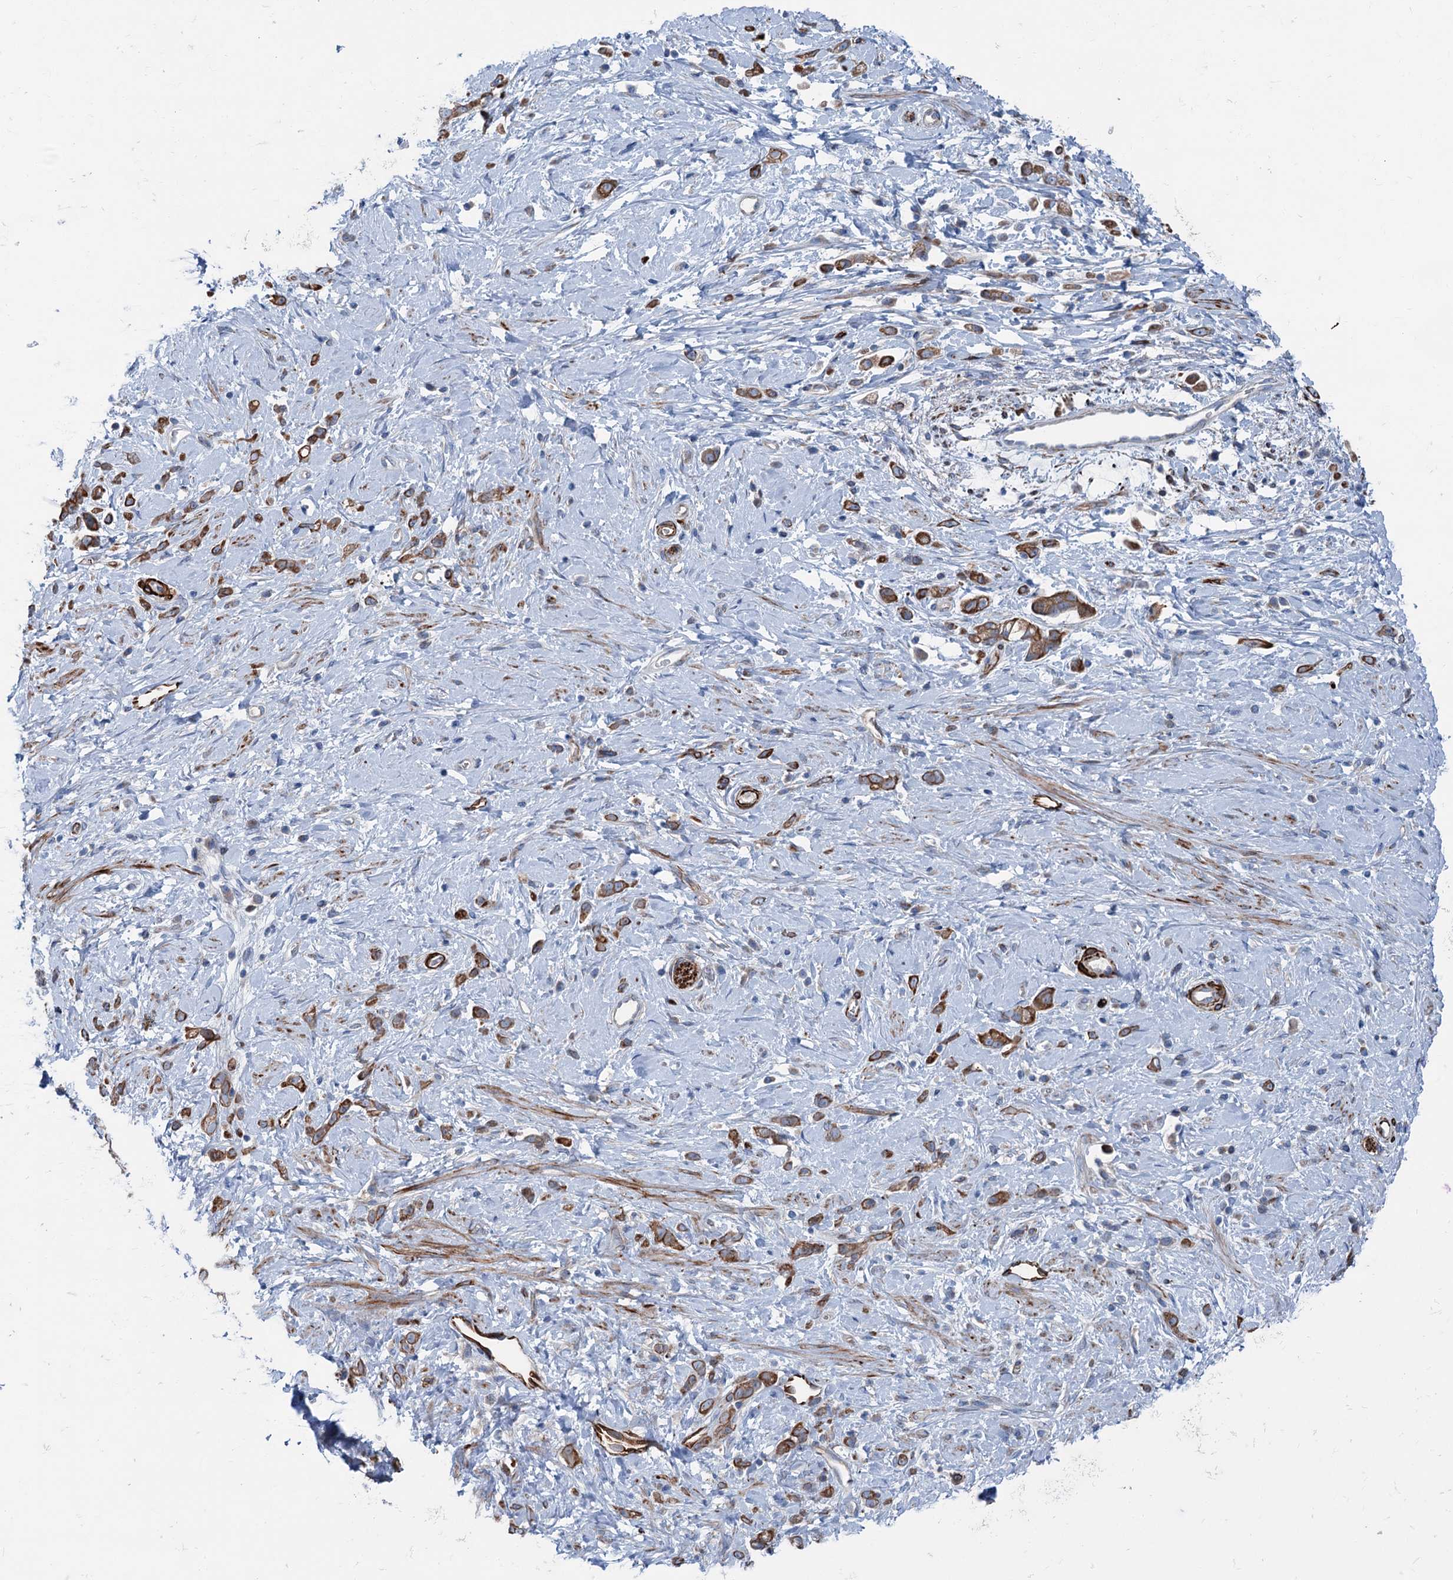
{"staining": {"intensity": "moderate", "quantity": ">75%", "location": "cytoplasmic/membranous"}, "tissue": "stomach cancer", "cell_type": "Tumor cells", "image_type": "cancer", "snomed": [{"axis": "morphology", "description": "Adenocarcinoma, NOS"}, {"axis": "topography", "description": "Stomach"}], "caption": "Protein analysis of stomach adenocarcinoma tissue demonstrates moderate cytoplasmic/membranous positivity in approximately >75% of tumor cells.", "gene": "CALCOCO1", "patient": {"sex": "female", "age": 60}}